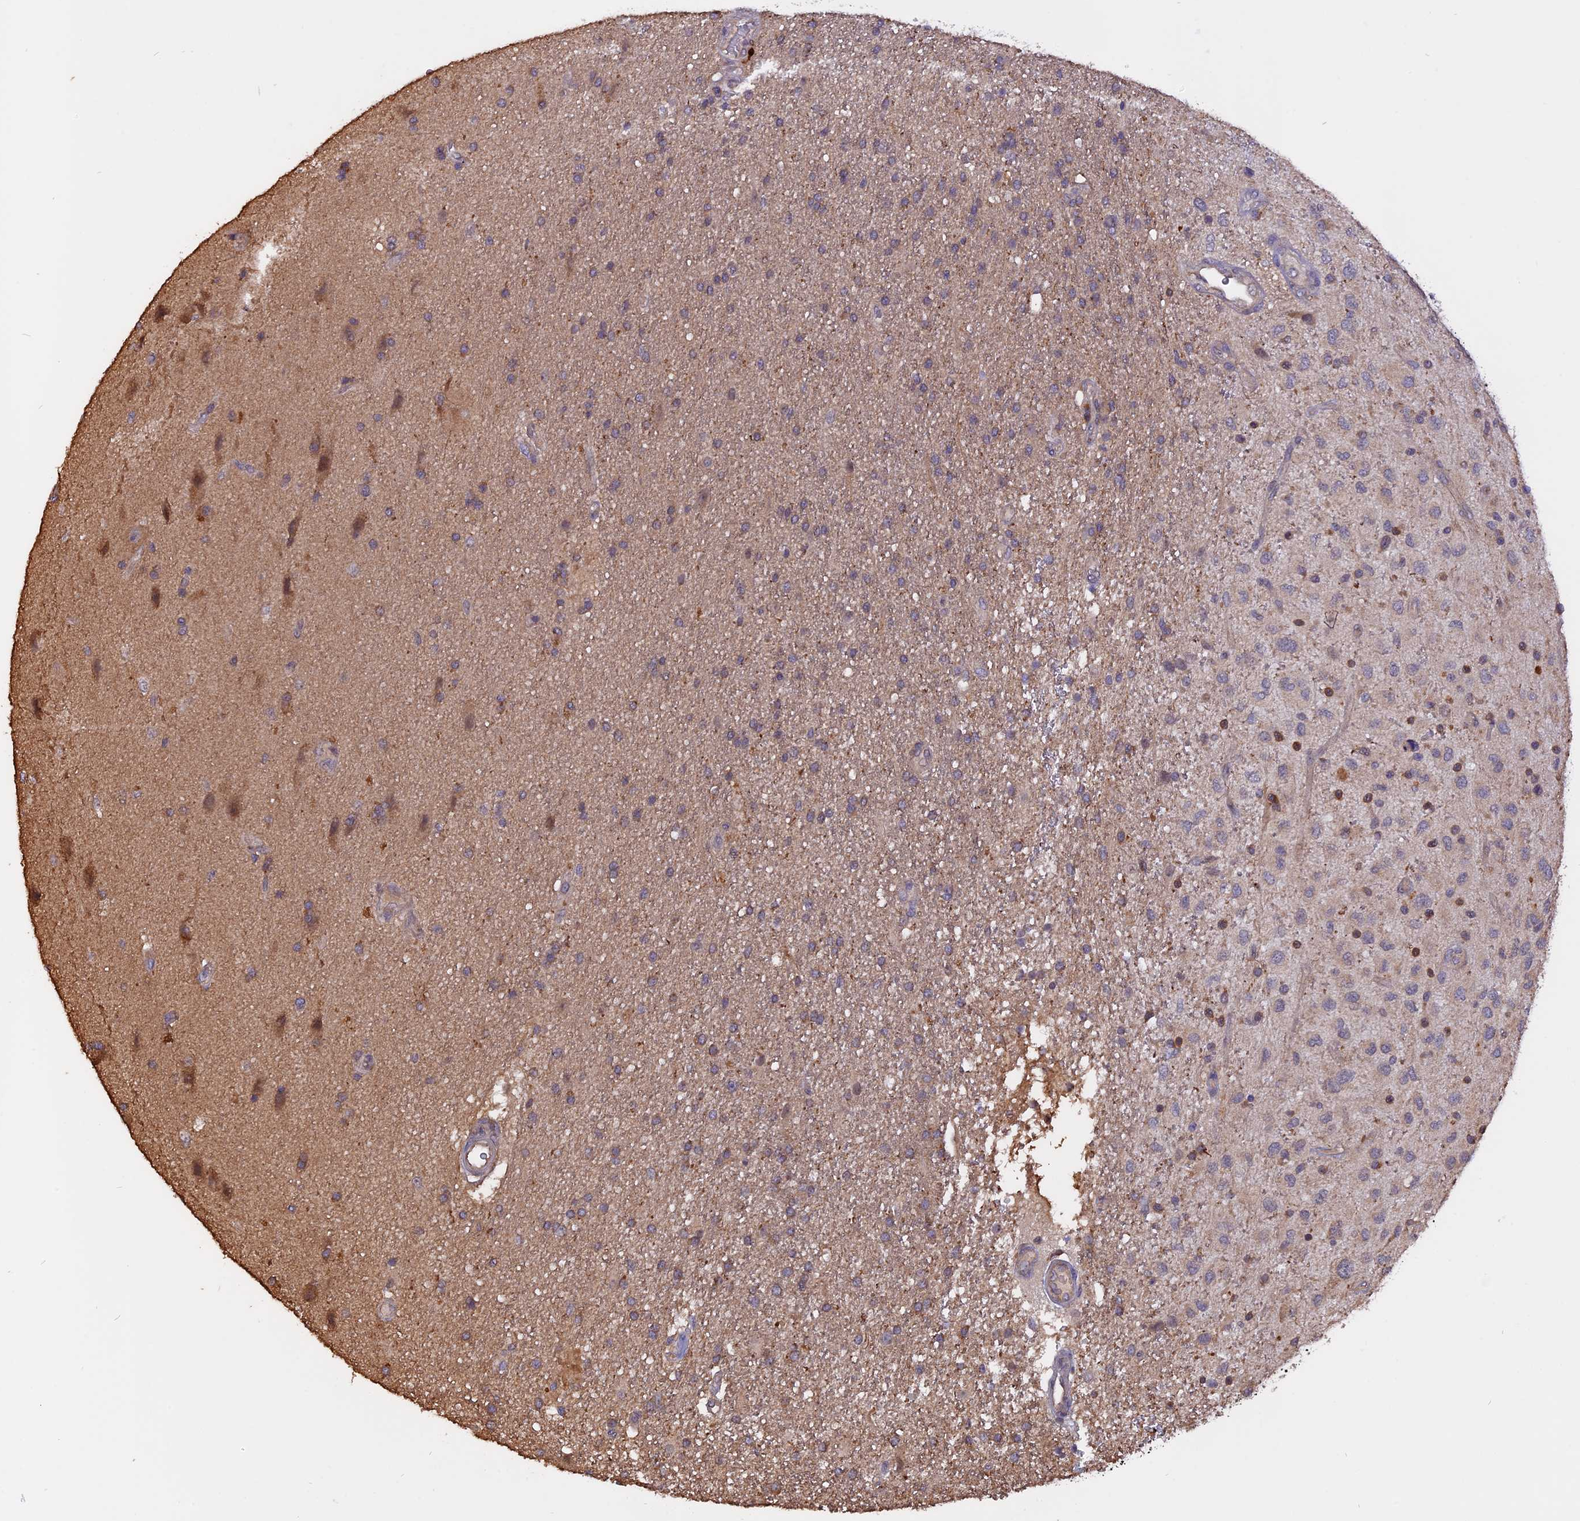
{"staining": {"intensity": "weak", "quantity": "25%-75%", "location": "cytoplasmic/membranous"}, "tissue": "glioma", "cell_type": "Tumor cells", "image_type": "cancer", "snomed": [{"axis": "morphology", "description": "Glioma, malignant, Low grade"}, {"axis": "topography", "description": "Brain"}], "caption": "An immunohistochemistry image of neoplastic tissue is shown. Protein staining in brown labels weak cytoplasmic/membranous positivity in glioma within tumor cells.", "gene": "CARMIL2", "patient": {"sex": "male", "age": 66}}